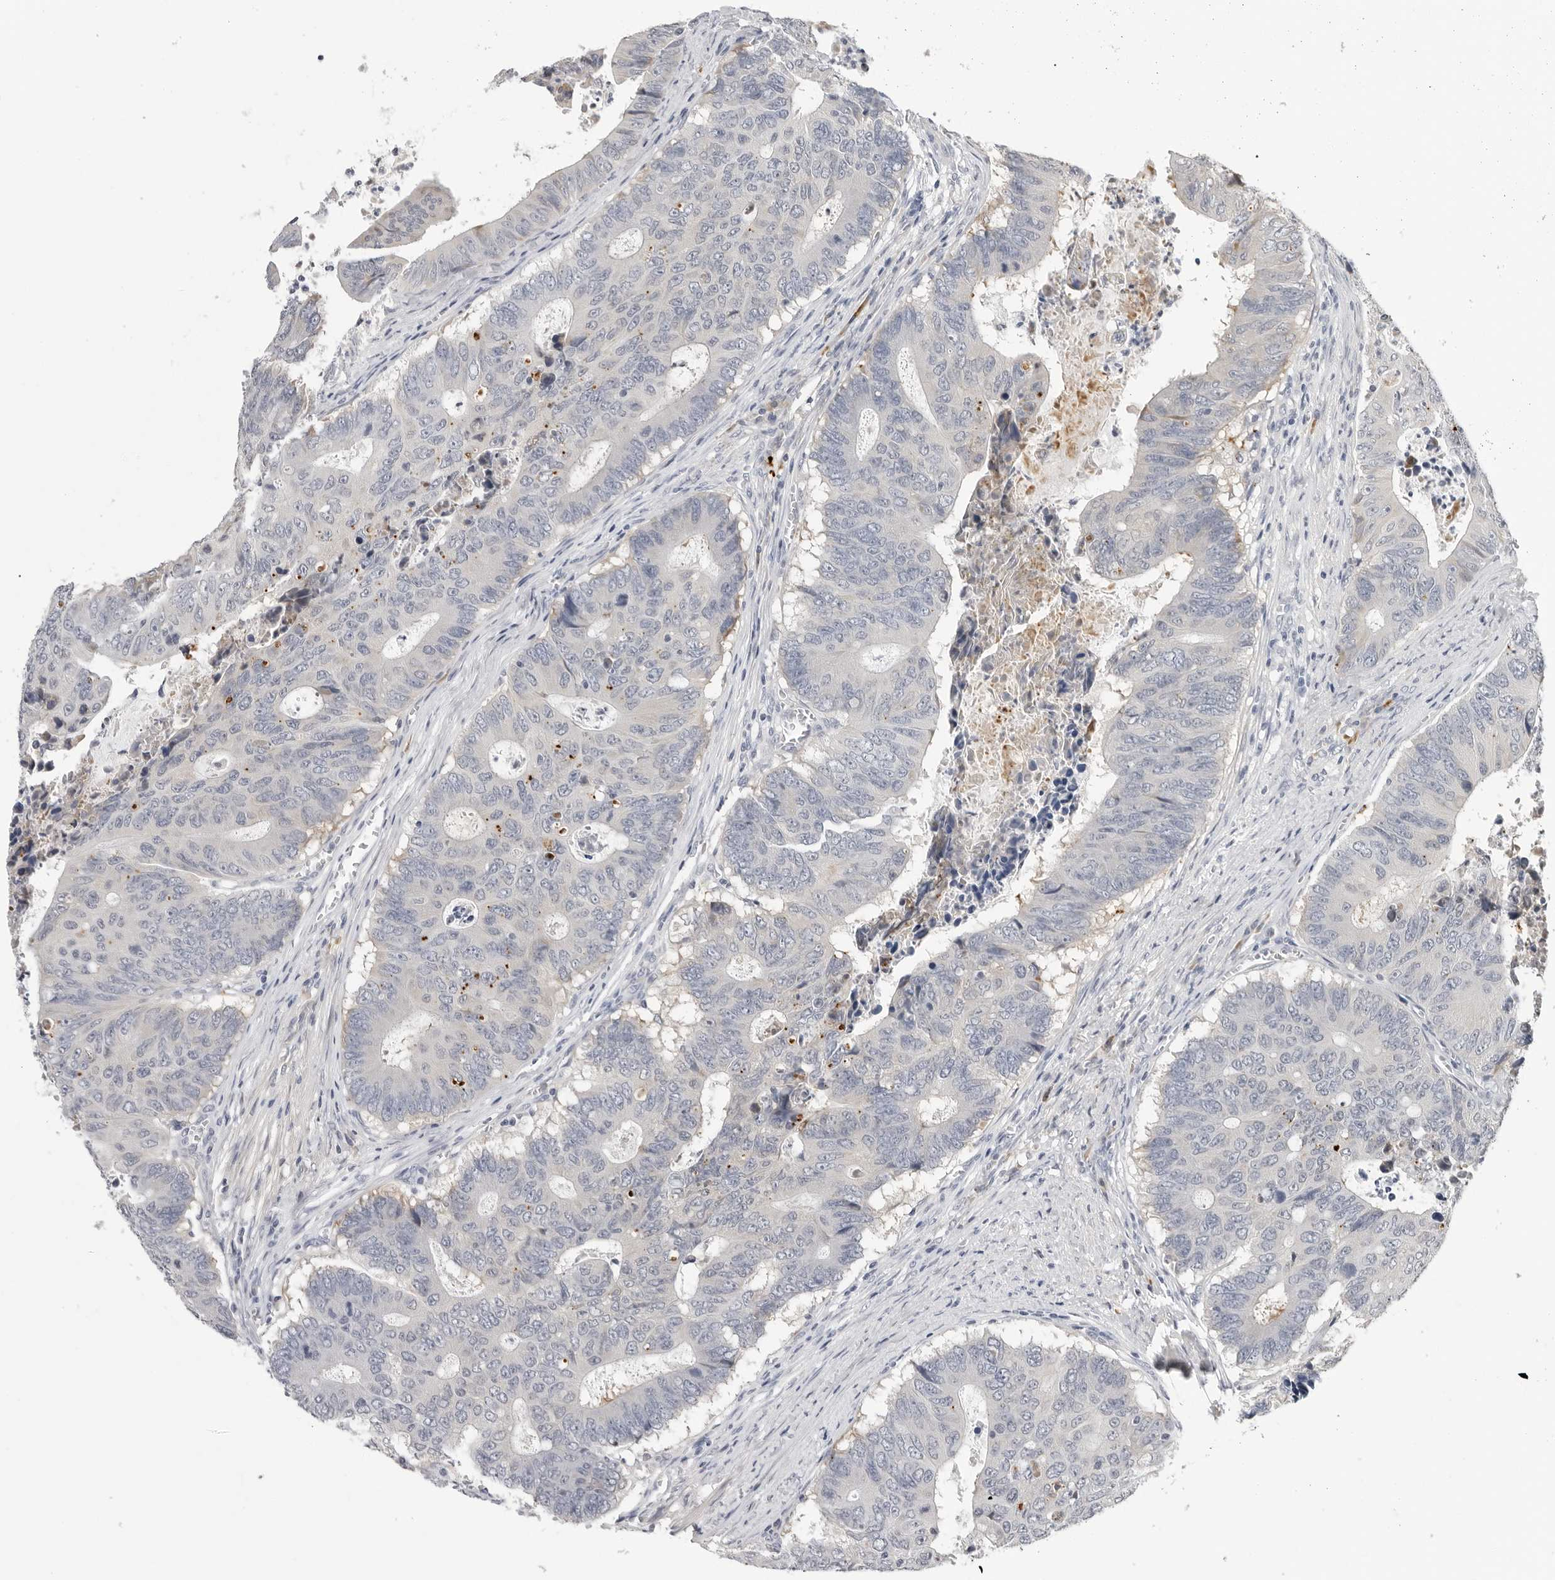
{"staining": {"intensity": "negative", "quantity": "none", "location": "none"}, "tissue": "colorectal cancer", "cell_type": "Tumor cells", "image_type": "cancer", "snomed": [{"axis": "morphology", "description": "Adenocarcinoma, NOS"}, {"axis": "topography", "description": "Colon"}], "caption": "Immunohistochemical staining of human colorectal cancer displays no significant expression in tumor cells. The staining was performed using DAB (3,3'-diaminobenzidine) to visualize the protein expression in brown, while the nuclei were stained in blue with hematoxylin (Magnification: 20x).", "gene": "ZNF502", "patient": {"sex": "male", "age": 87}}